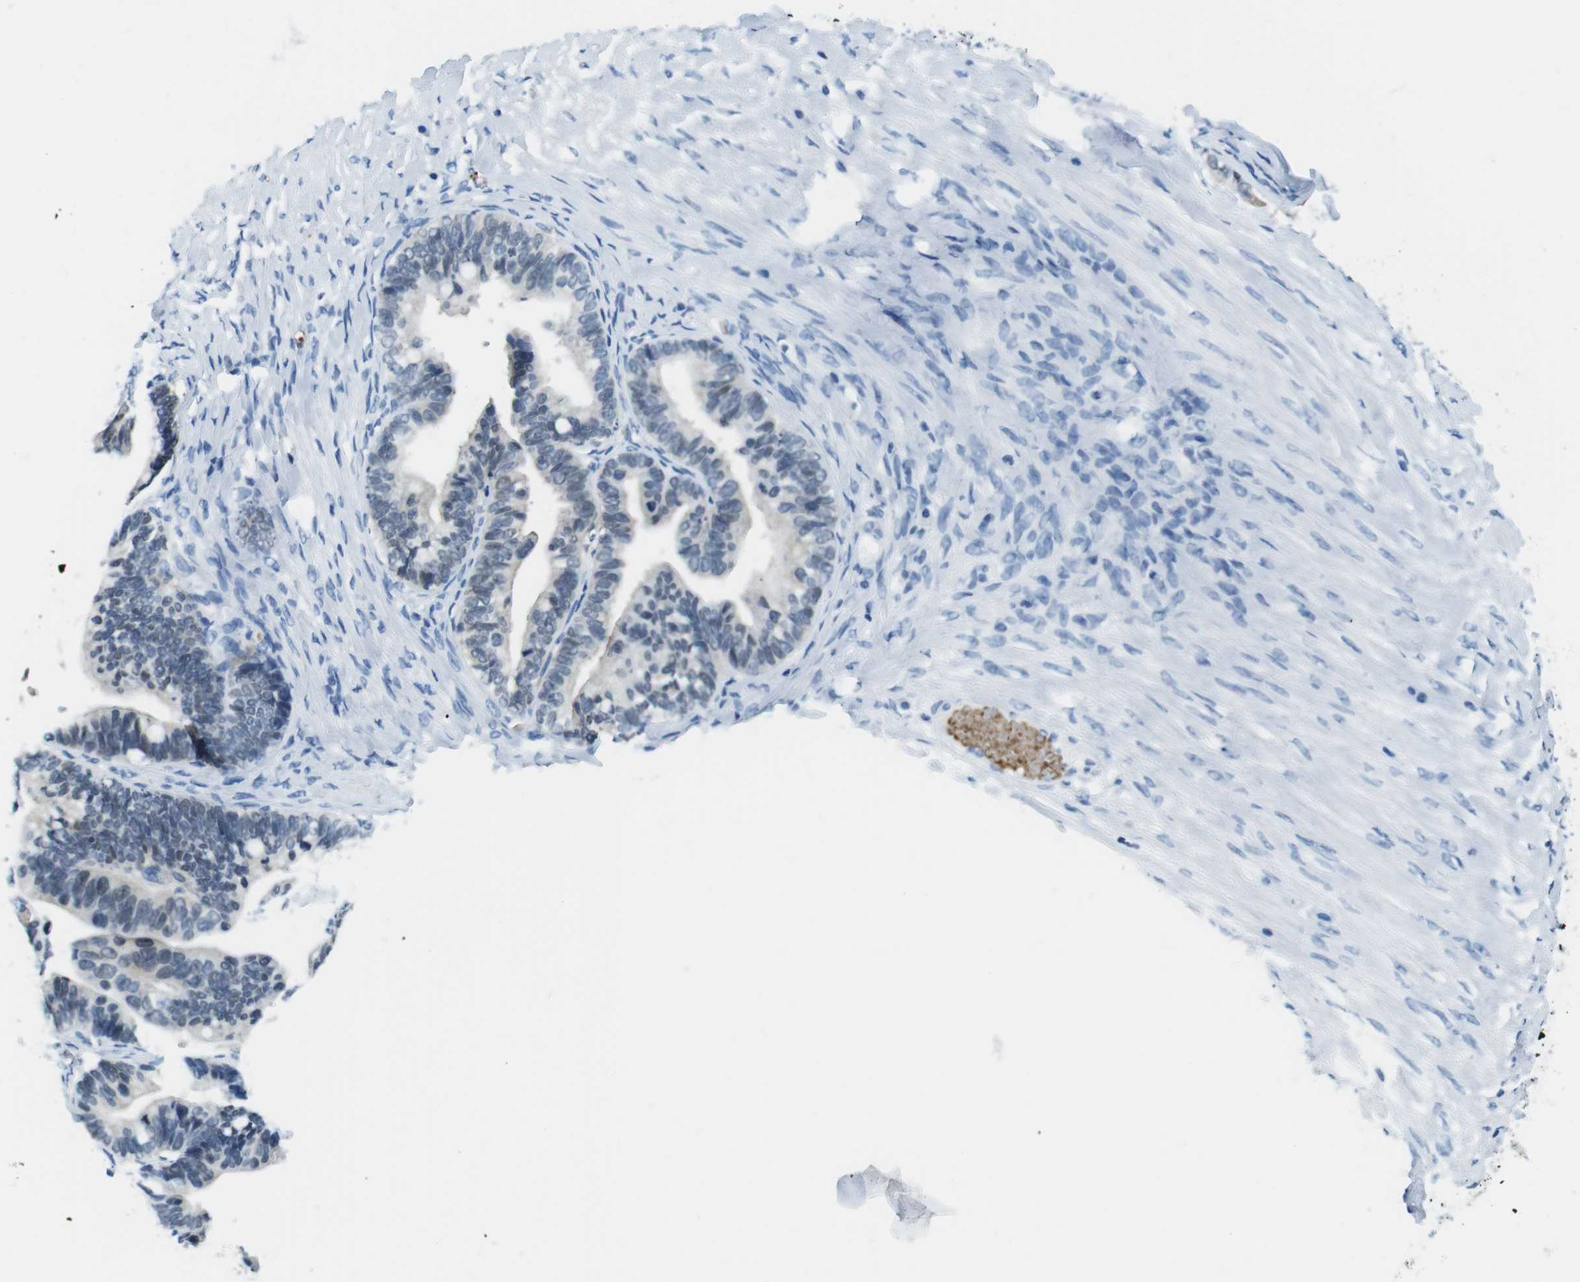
{"staining": {"intensity": "weak", "quantity": "<25%", "location": "nuclear"}, "tissue": "ovarian cancer", "cell_type": "Tumor cells", "image_type": "cancer", "snomed": [{"axis": "morphology", "description": "Cystadenocarcinoma, serous, NOS"}, {"axis": "topography", "description": "Ovary"}], "caption": "Tumor cells are negative for brown protein staining in ovarian cancer.", "gene": "TFAP2C", "patient": {"sex": "female", "age": 56}}